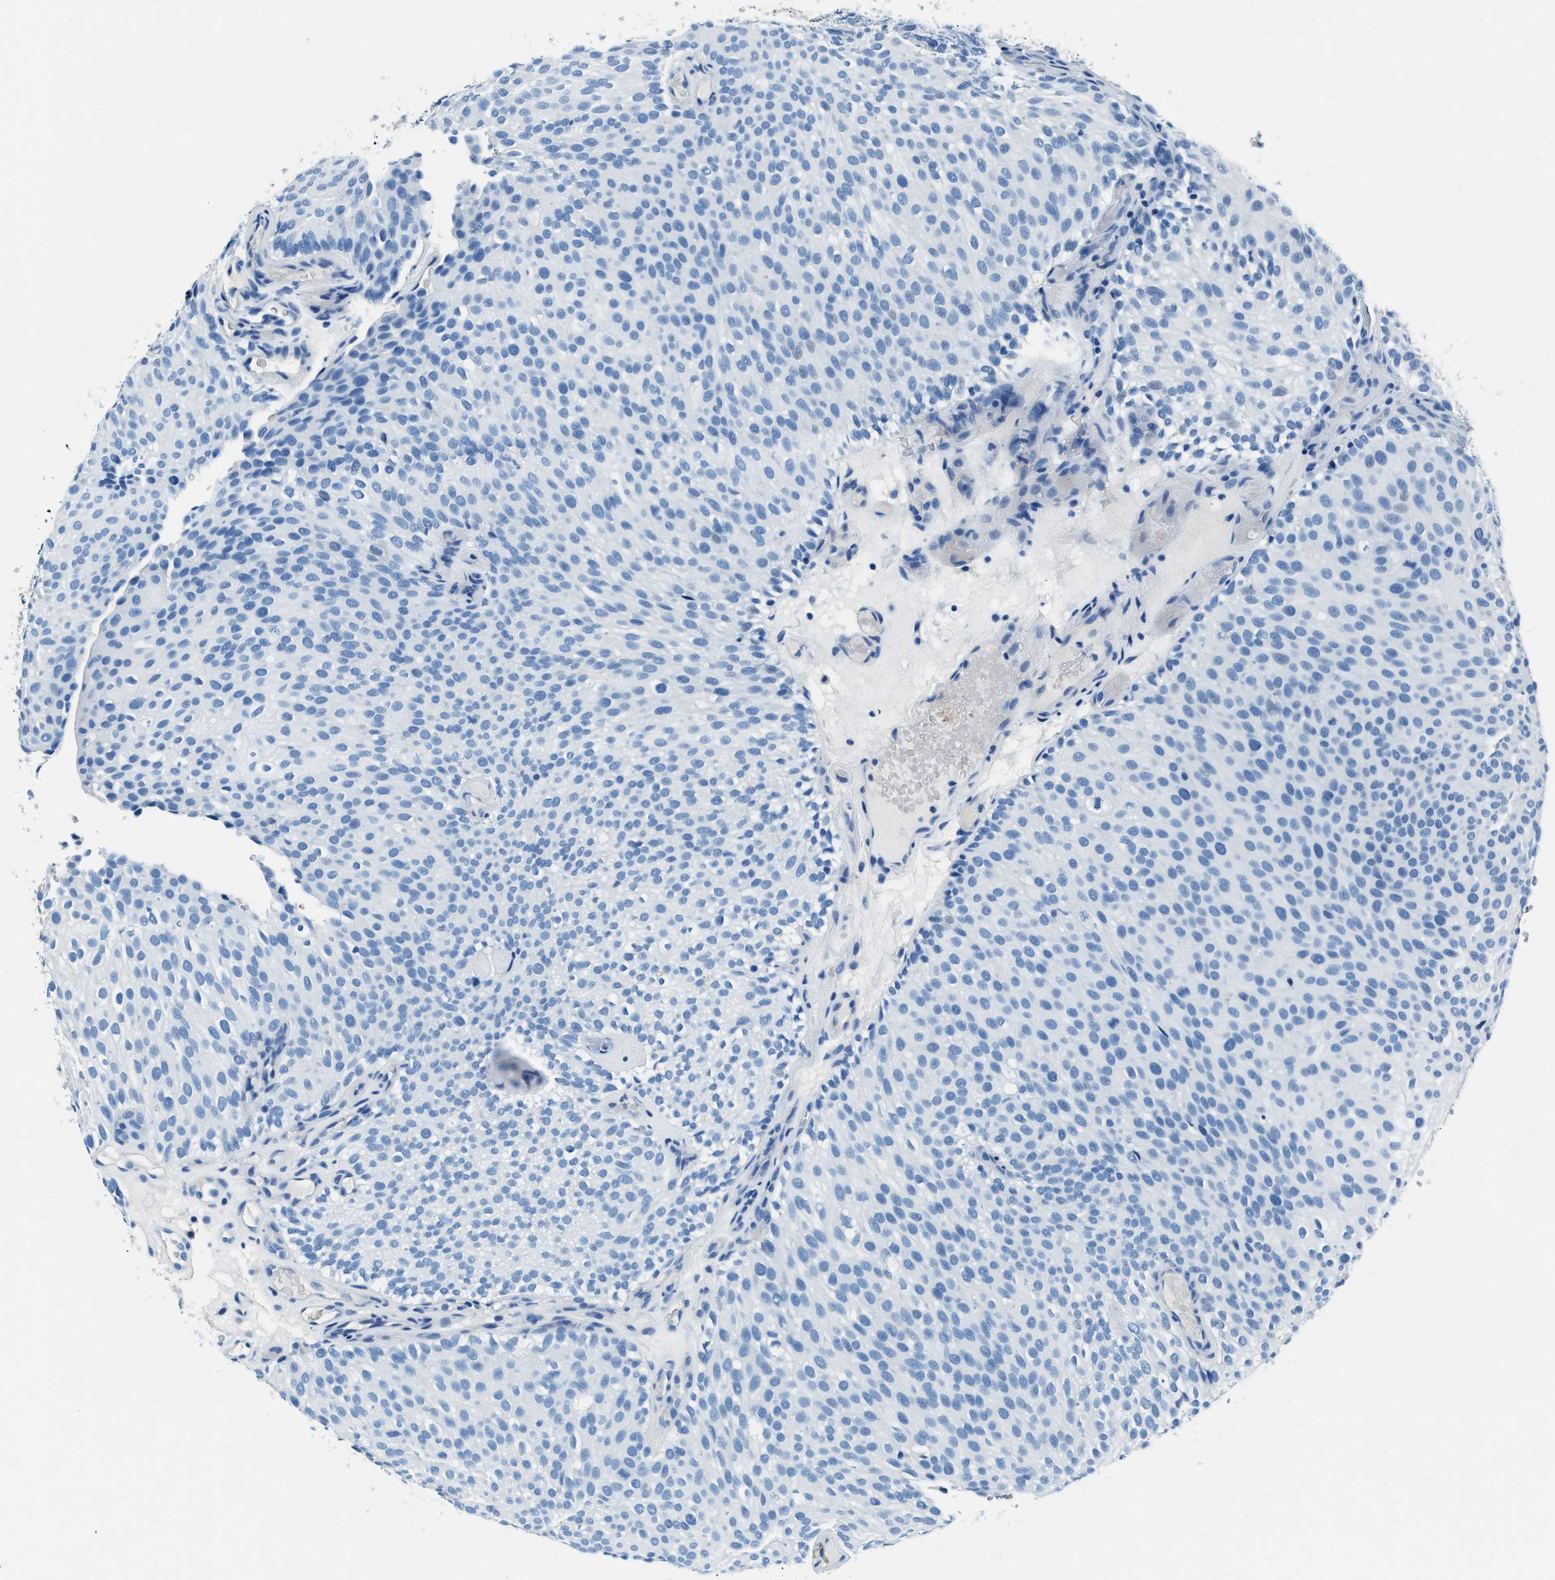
{"staining": {"intensity": "negative", "quantity": "none", "location": "none"}, "tissue": "urothelial cancer", "cell_type": "Tumor cells", "image_type": "cancer", "snomed": [{"axis": "morphology", "description": "Urothelial carcinoma, Low grade"}, {"axis": "topography", "description": "Urinary bladder"}], "caption": "This is an IHC photomicrograph of human low-grade urothelial carcinoma. There is no expression in tumor cells.", "gene": "PTPDC1", "patient": {"sex": "male", "age": 78}}